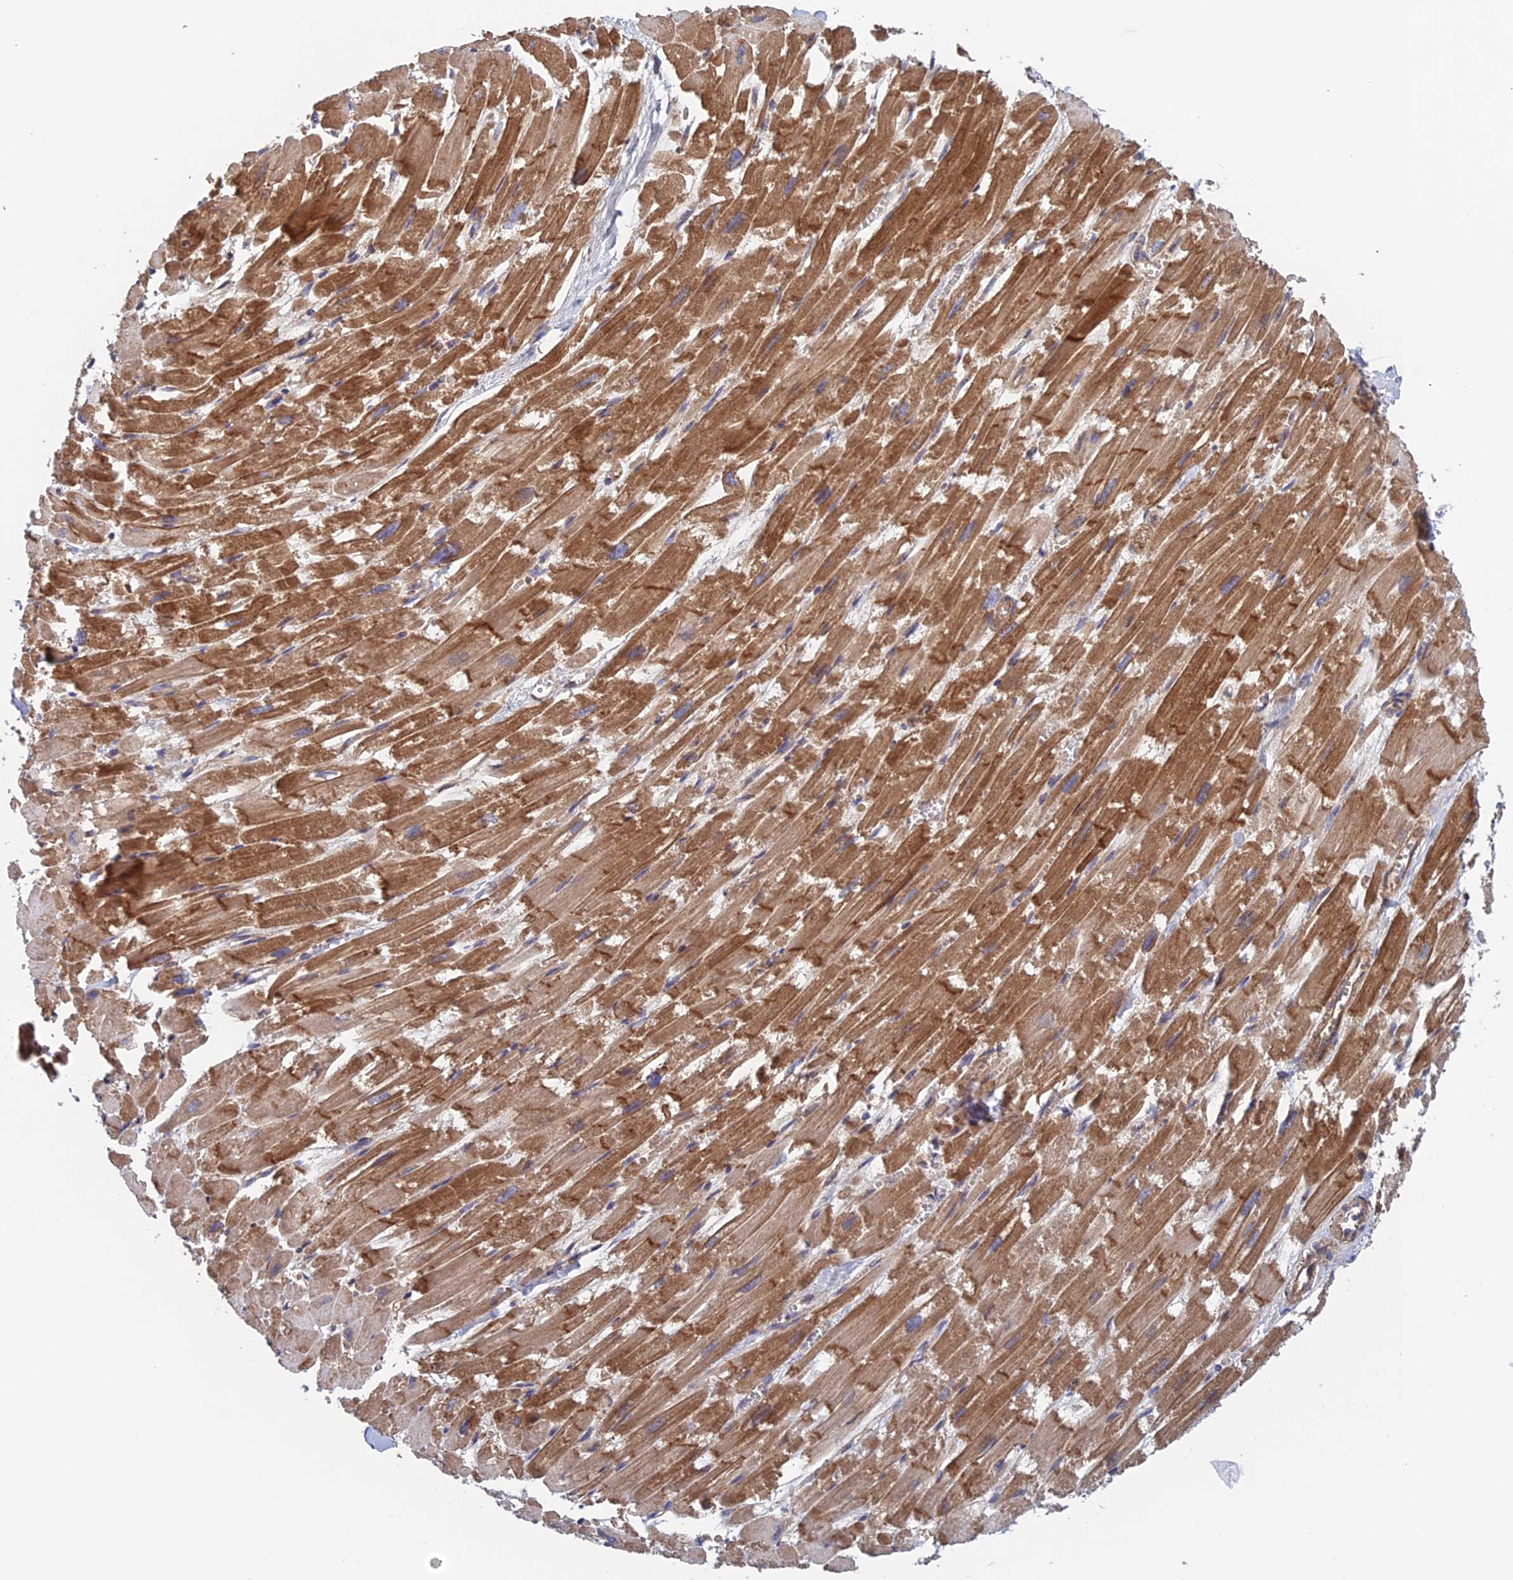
{"staining": {"intensity": "moderate", "quantity": "25%-75%", "location": "cytoplasmic/membranous"}, "tissue": "heart muscle", "cell_type": "Cardiomyocytes", "image_type": "normal", "snomed": [{"axis": "morphology", "description": "Normal tissue, NOS"}, {"axis": "topography", "description": "Heart"}], "caption": "IHC of normal heart muscle reveals medium levels of moderate cytoplasmic/membranous positivity in about 25%-75% of cardiomyocytes. The staining was performed using DAB (3,3'-diaminobenzidine), with brown indicating positive protein expression. Nuclei are stained blue with hematoxylin.", "gene": "NUDT16L1", "patient": {"sex": "male", "age": 54}}